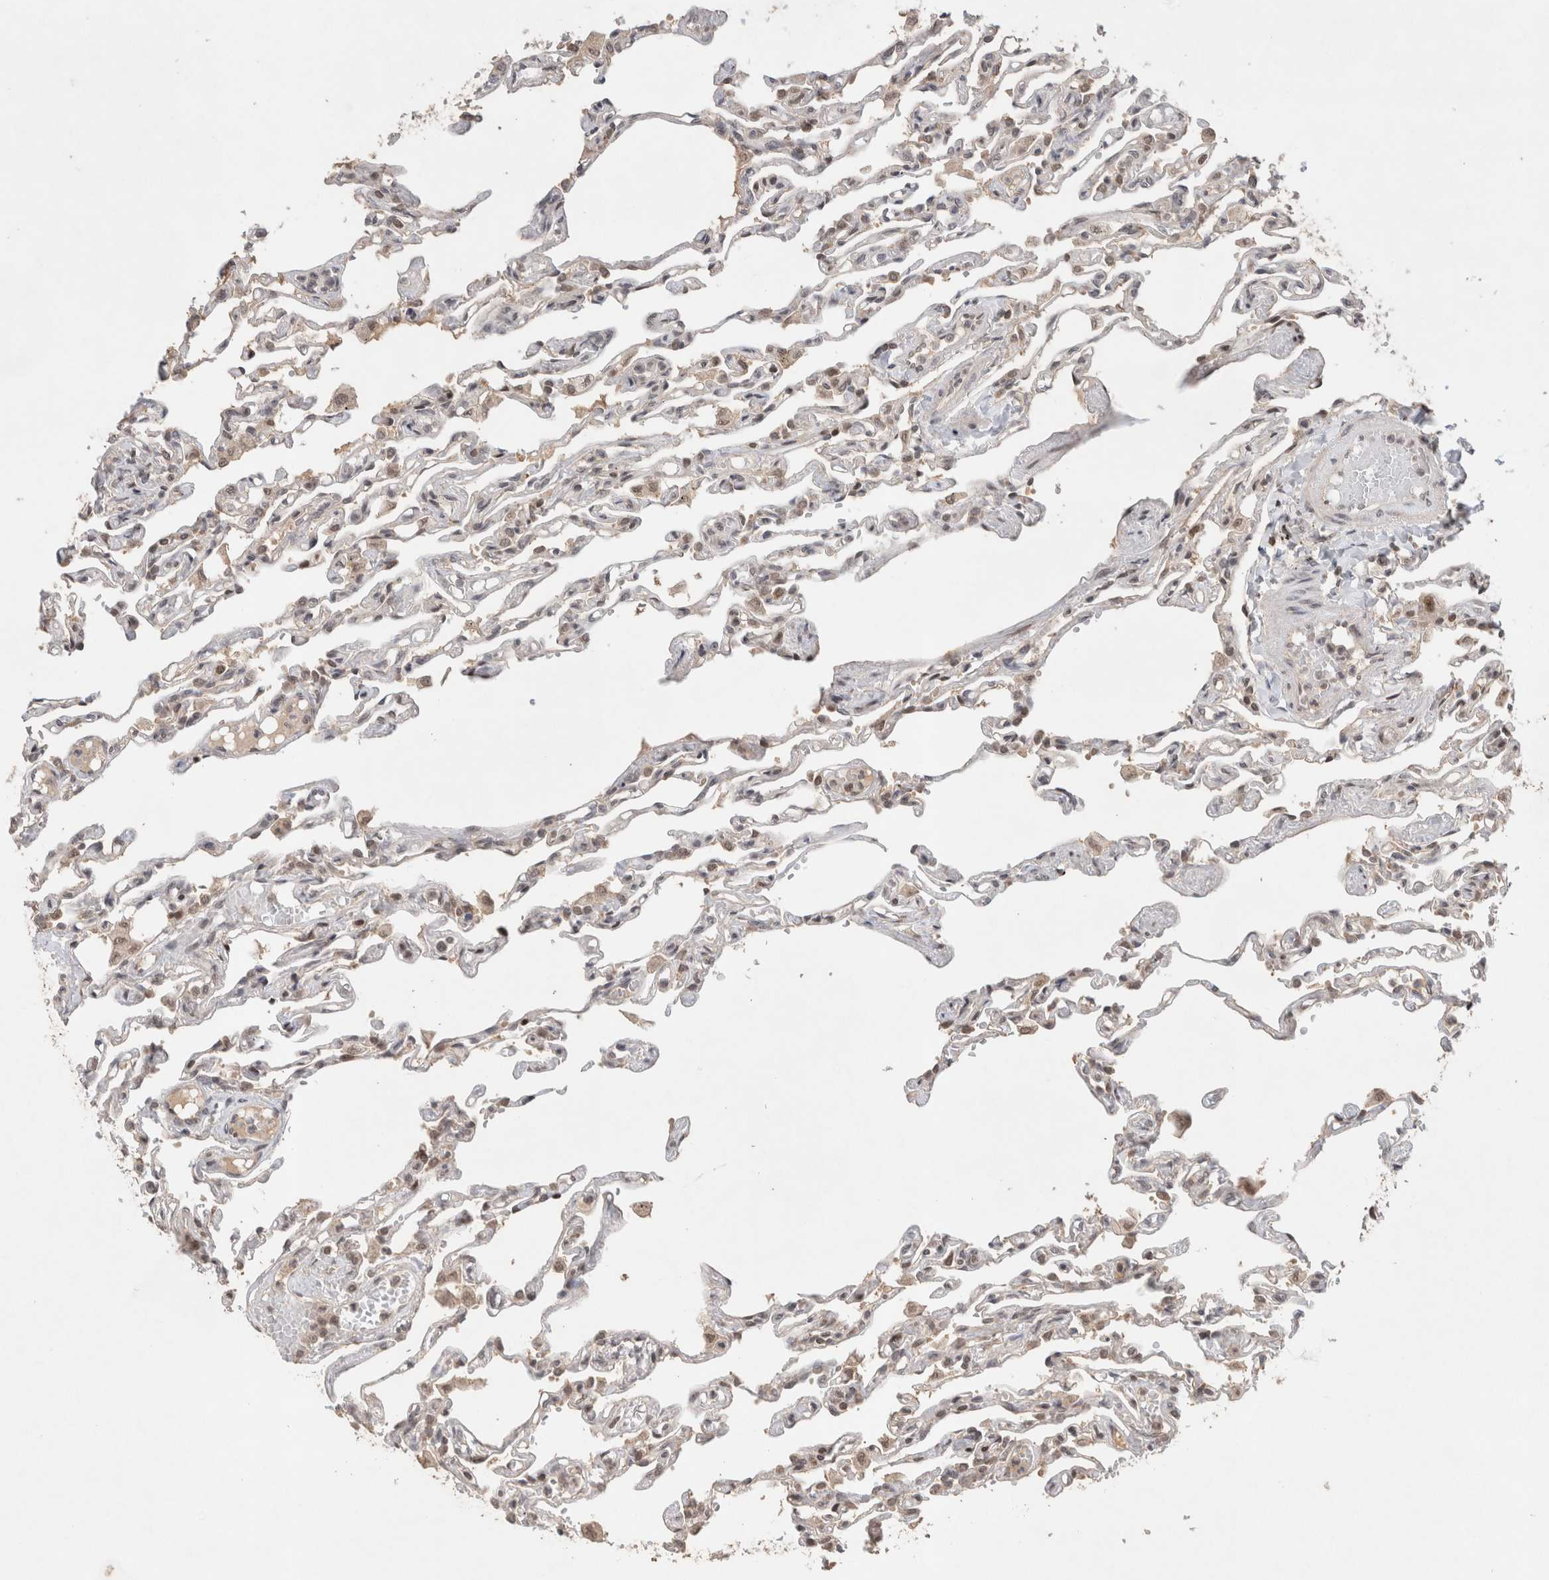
{"staining": {"intensity": "weak", "quantity": "<25%", "location": "cytoplasmic/membranous"}, "tissue": "lung", "cell_type": "Alveolar cells", "image_type": "normal", "snomed": [{"axis": "morphology", "description": "Normal tissue, NOS"}, {"axis": "topography", "description": "Lung"}], "caption": "Alveolar cells show no significant staining in unremarkable lung. (Brightfield microscopy of DAB (3,3'-diaminobenzidine) immunohistochemistry (IHC) at high magnification).", "gene": "SYDE2", "patient": {"sex": "male", "age": 21}}